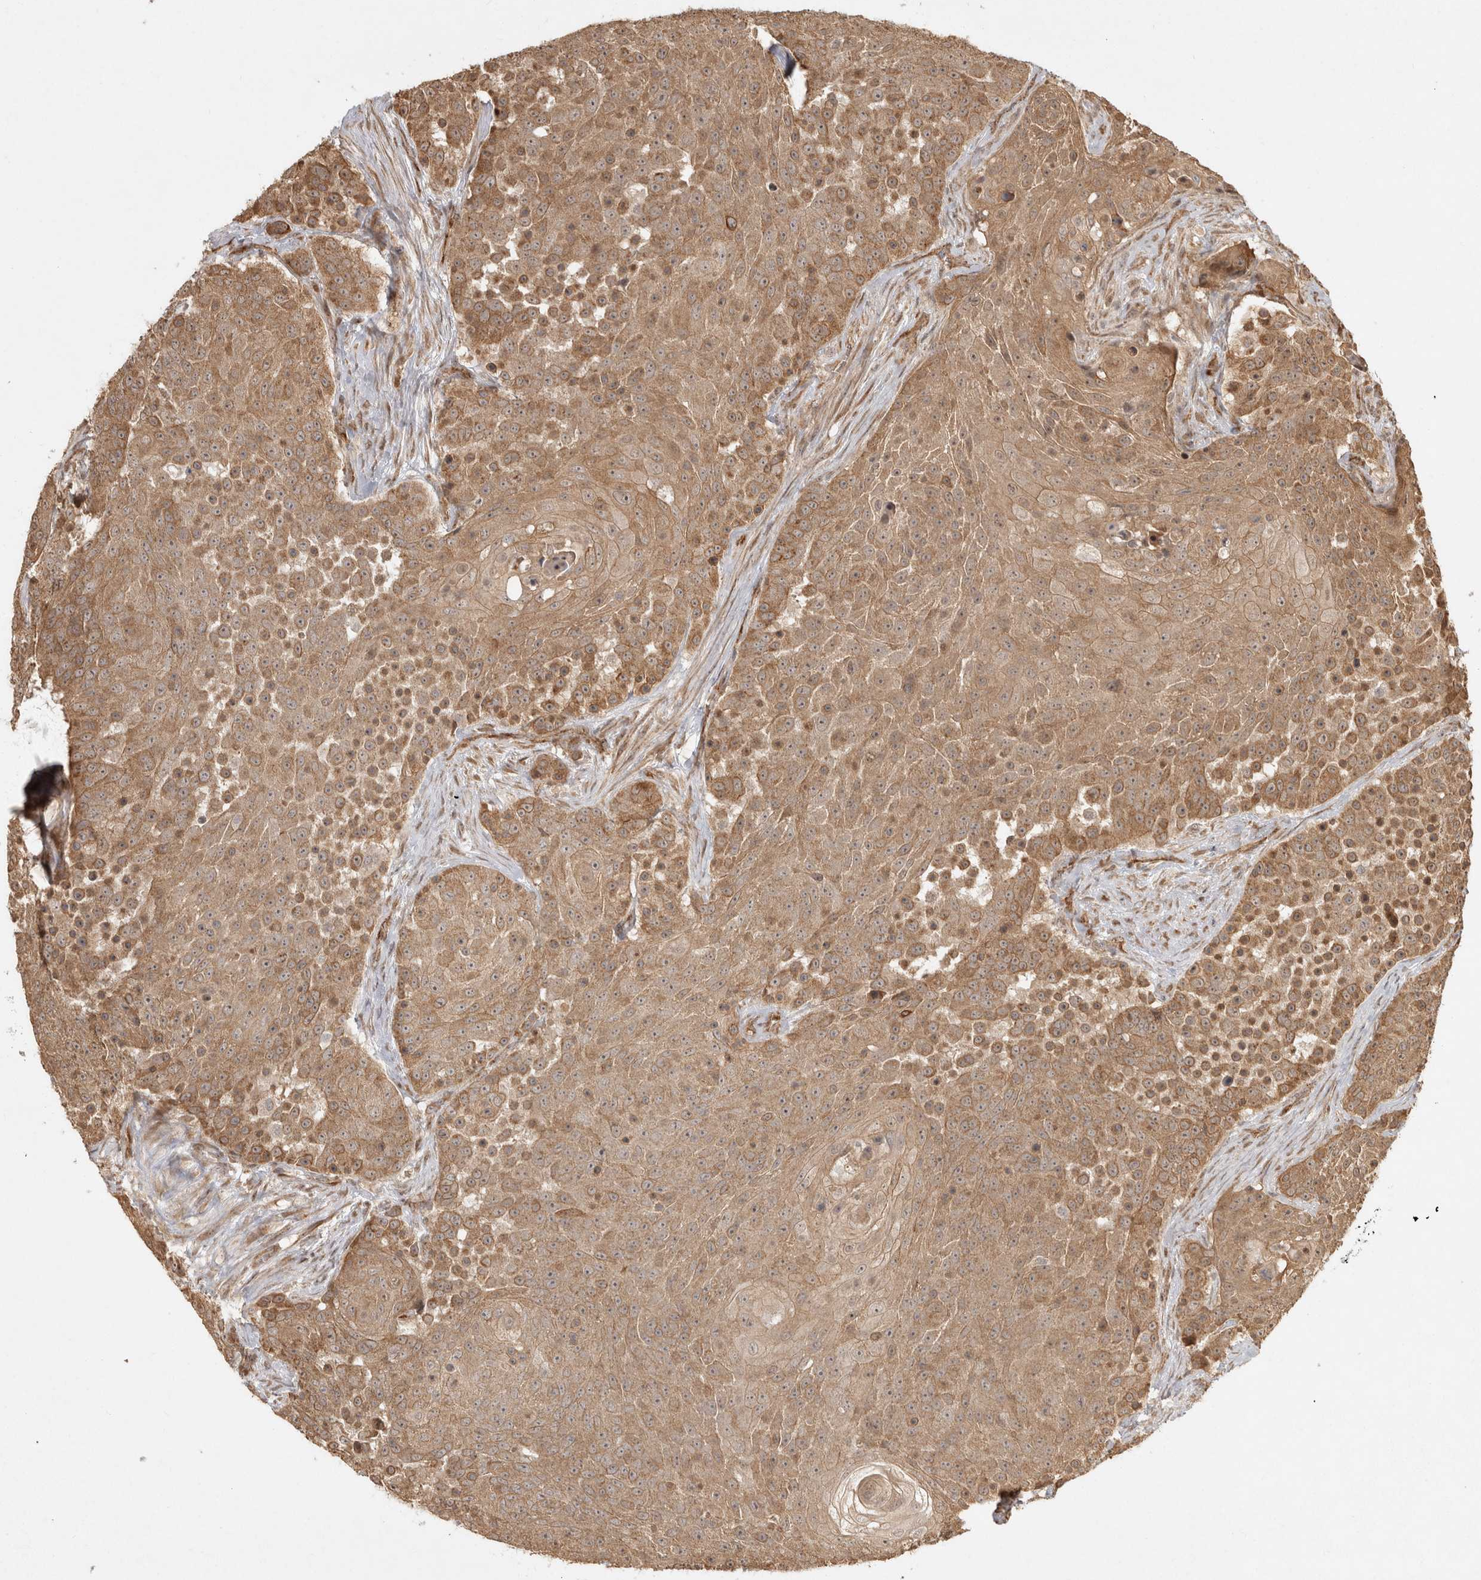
{"staining": {"intensity": "moderate", "quantity": ">75%", "location": "cytoplasmic/membranous"}, "tissue": "urothelial cancer", "cell_type": "Tumor cells", "image_type": "cancer", "snomed": [{"axis": "morphology", "description": "Urothelial carcinoma, High grade"}, {"axis": "topography", "description": "Urinary bladder"}], "caption": "Immunohistochemistry histopathology image of neoplastic tissue: human urothelial cancer stained using immunohistochemistry demonstrates medium levels of moderate protein expression localized specifically in the cytoplasmic/membranous of tumor cells, appearing as a cytoplasmic/membranous brown color.", "gene": "CAMSAP2", "patient": {"sex": "female", "age": 63}}